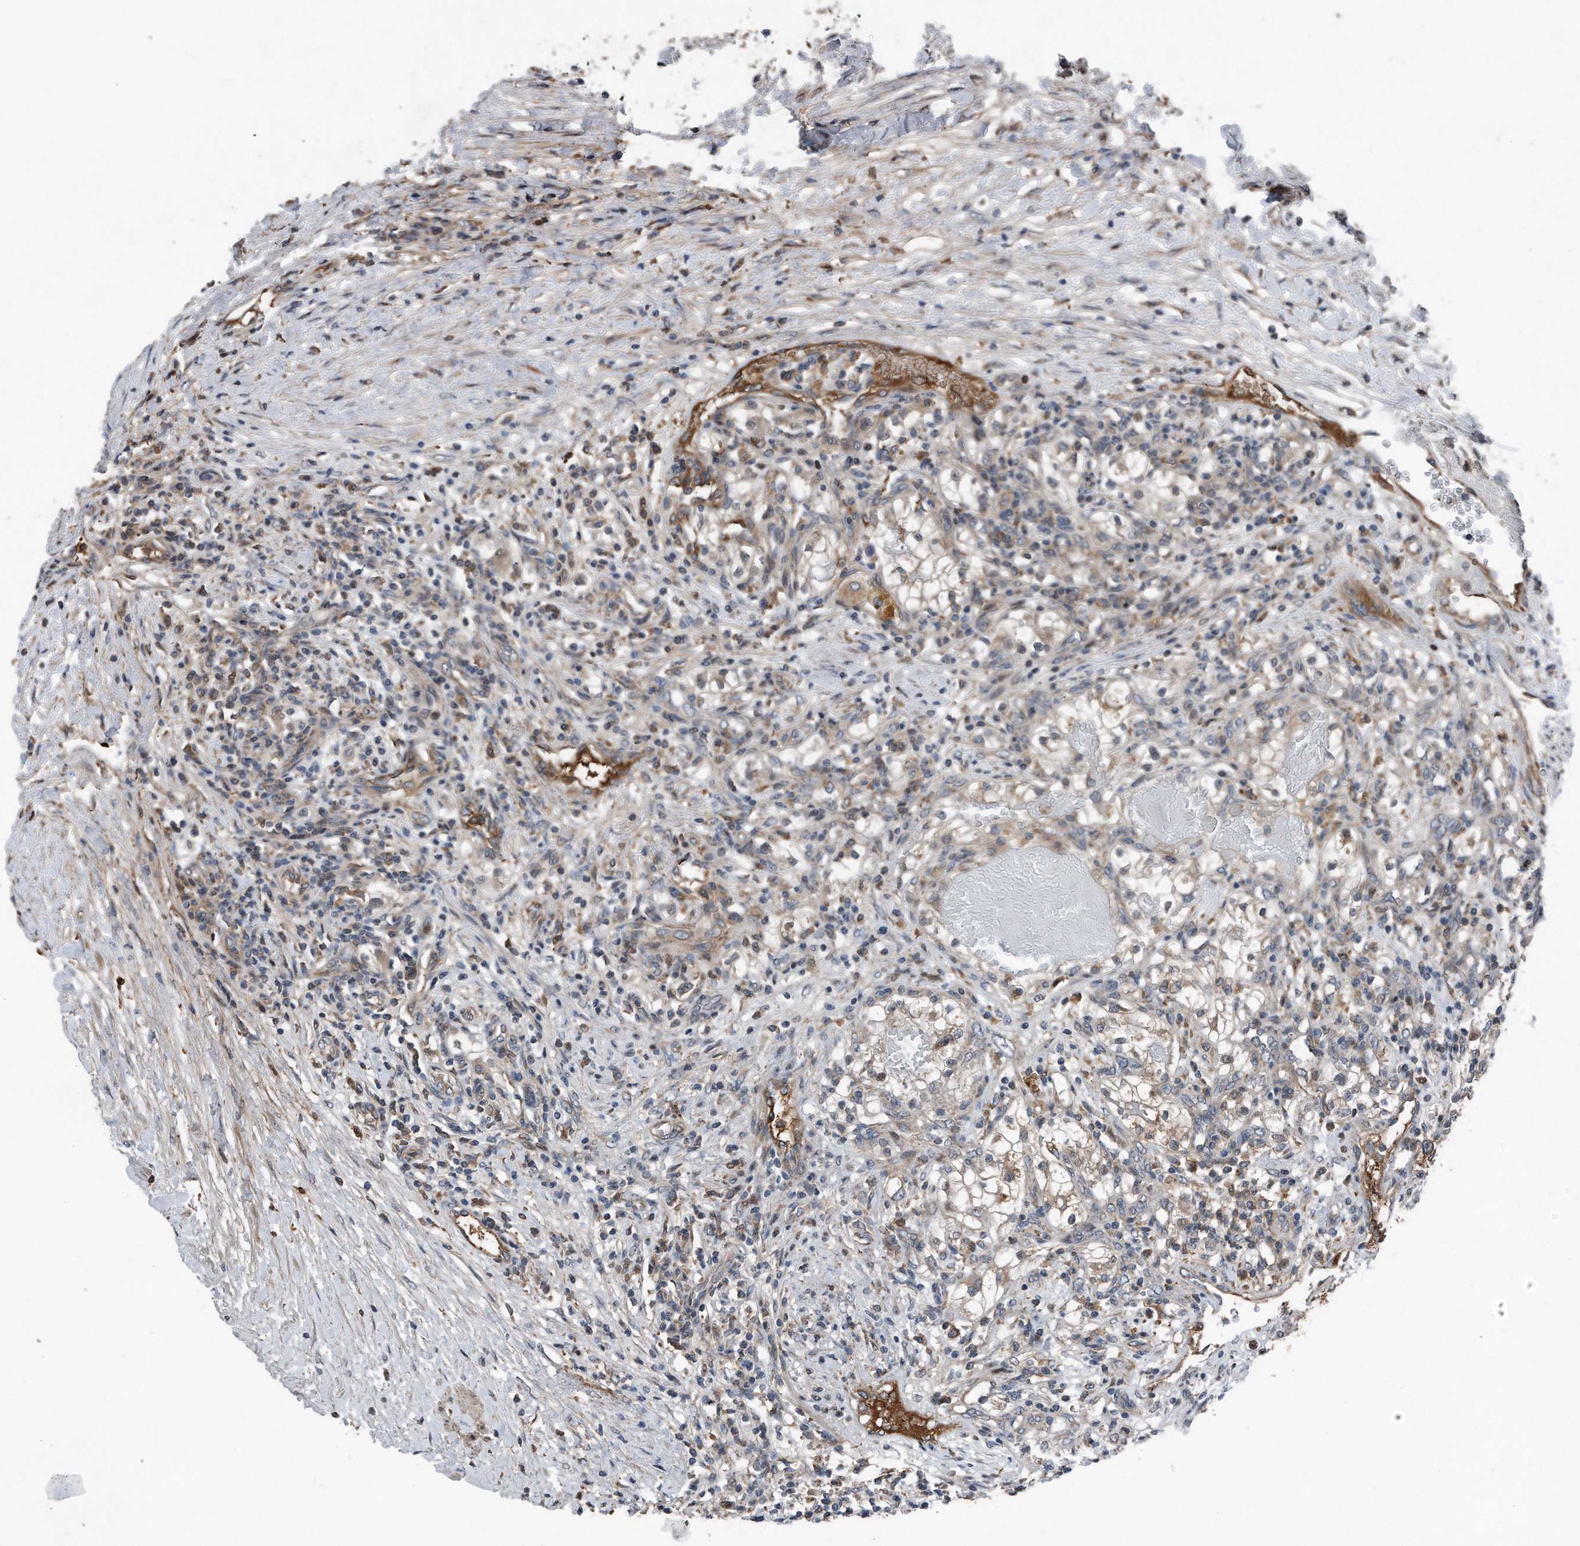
{"staining": {"intensity": "moderate", "quantity": "<25%", "location": "cytoplasmic/membranous"}, "tissue": "renal cancer", "cell_type": "Tumor cells", "image_type": "cancer", "snomed": [{"axis": "morphology", "description": "Normal tissue, NOS"}, {"axis": "morphology", "description": "Adenocarcinoma, NOS"}, {"axis": "topography", "description": "Kidney"}], "caption": "Immunohistochemical staining of human renal adenocarcinoma displays low levels of moderate cytoplasmic/membranous protein staining in about <25% of tumor cells.", "gene": "DST", "patient": {"sex": "male", "age": 68}}